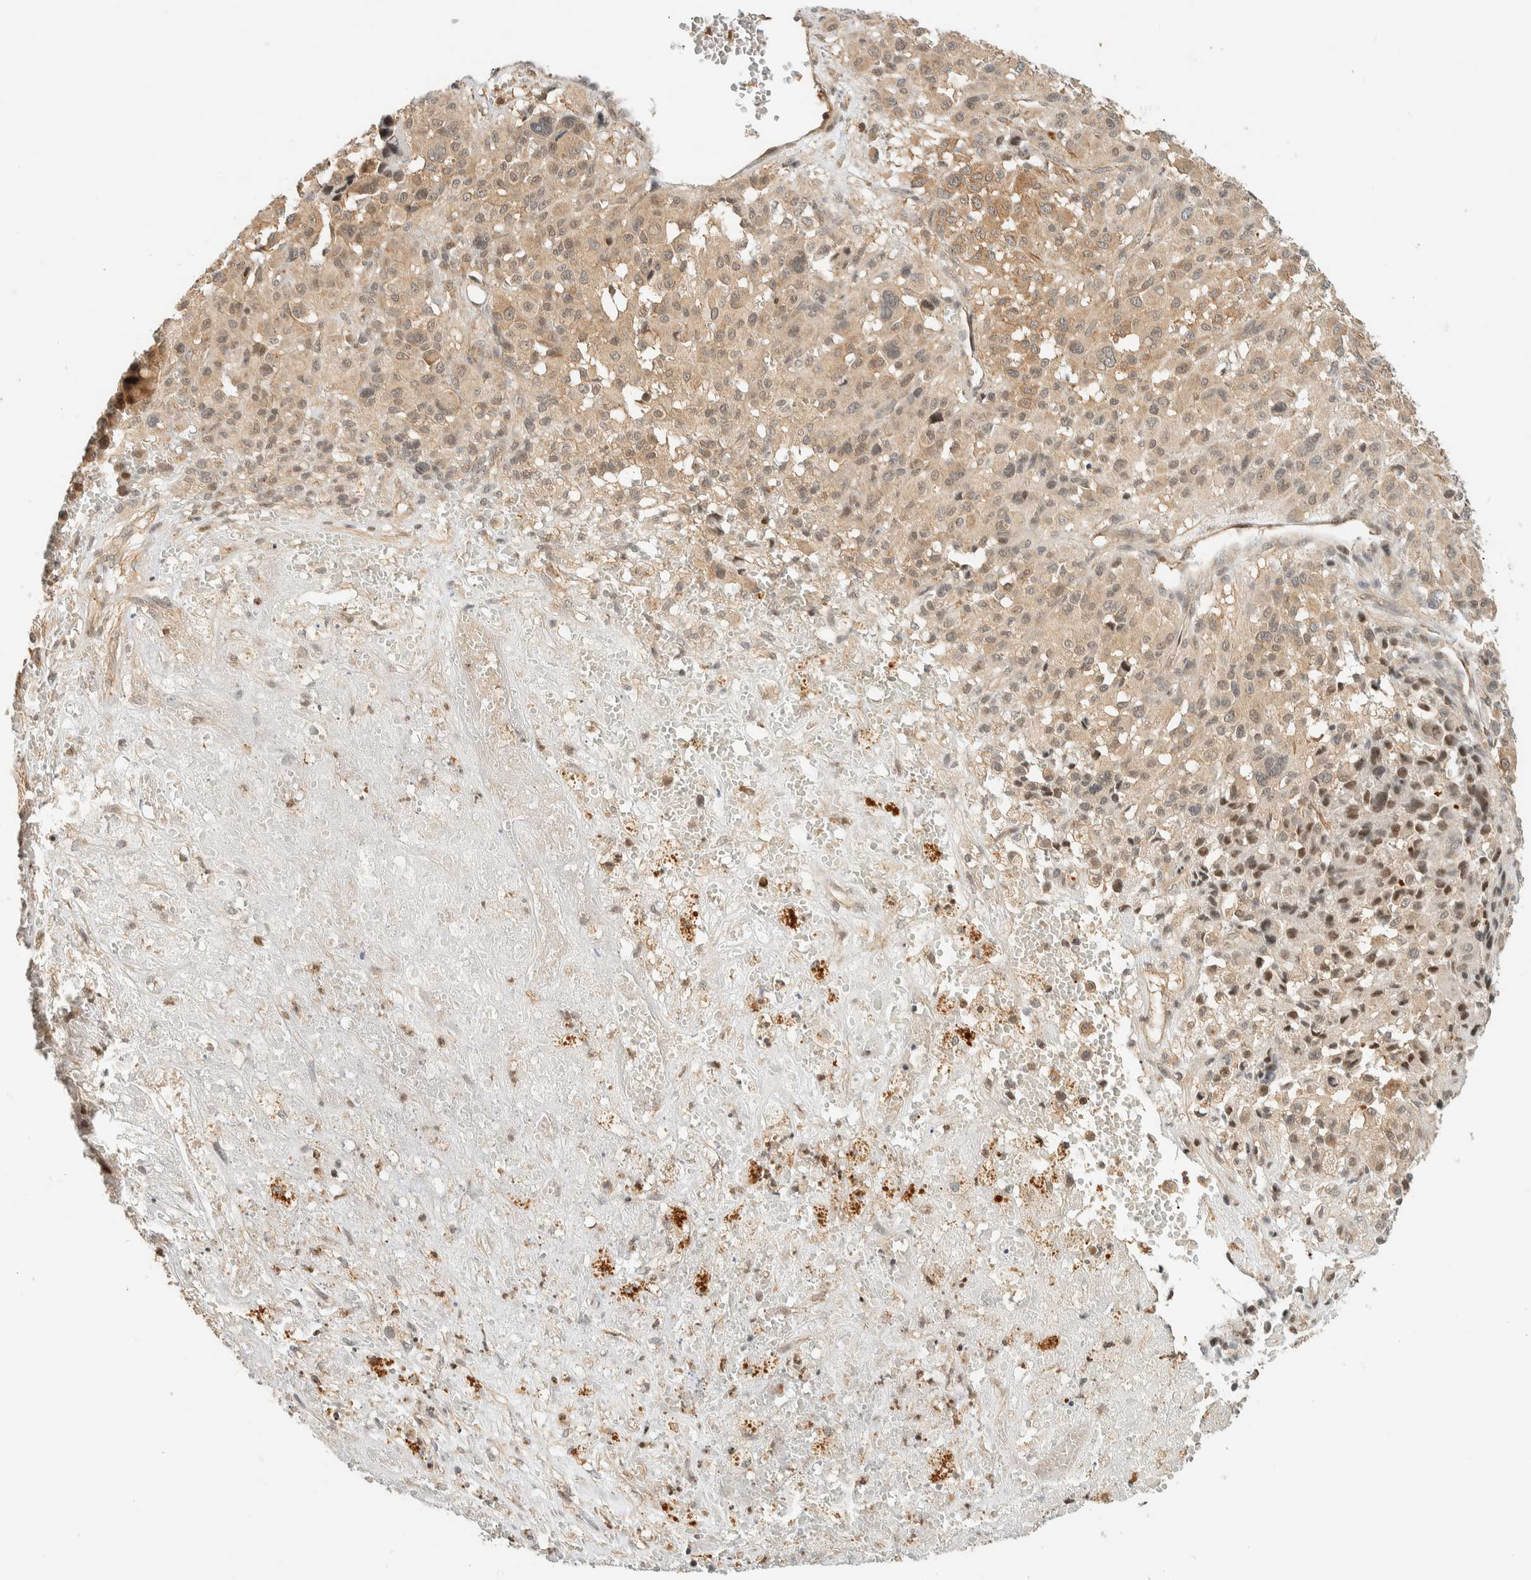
{"staining": {"intensity": "weak", "quantity": ">75%", "location": "cytoplasmic/membranous"}, "tissue": "melanoma", "cell_type": "Tumor cells", "image_type": "cancer", "snomed": [{"axis": "morphology", "description": "Malignant melanoma, Metastatic site"}, {"axis": "topography", "description": "Skin"}], "caption": "High-power microscopy captured an immunohistochemistry photomicrograph of malignant melanoma (metastatic site), revealing weak cytoplasmic/membranous expression in about >75% of tumor cells.", "gene": "ARFGEF1", "patient": {"sex": "female", "age": 74}}